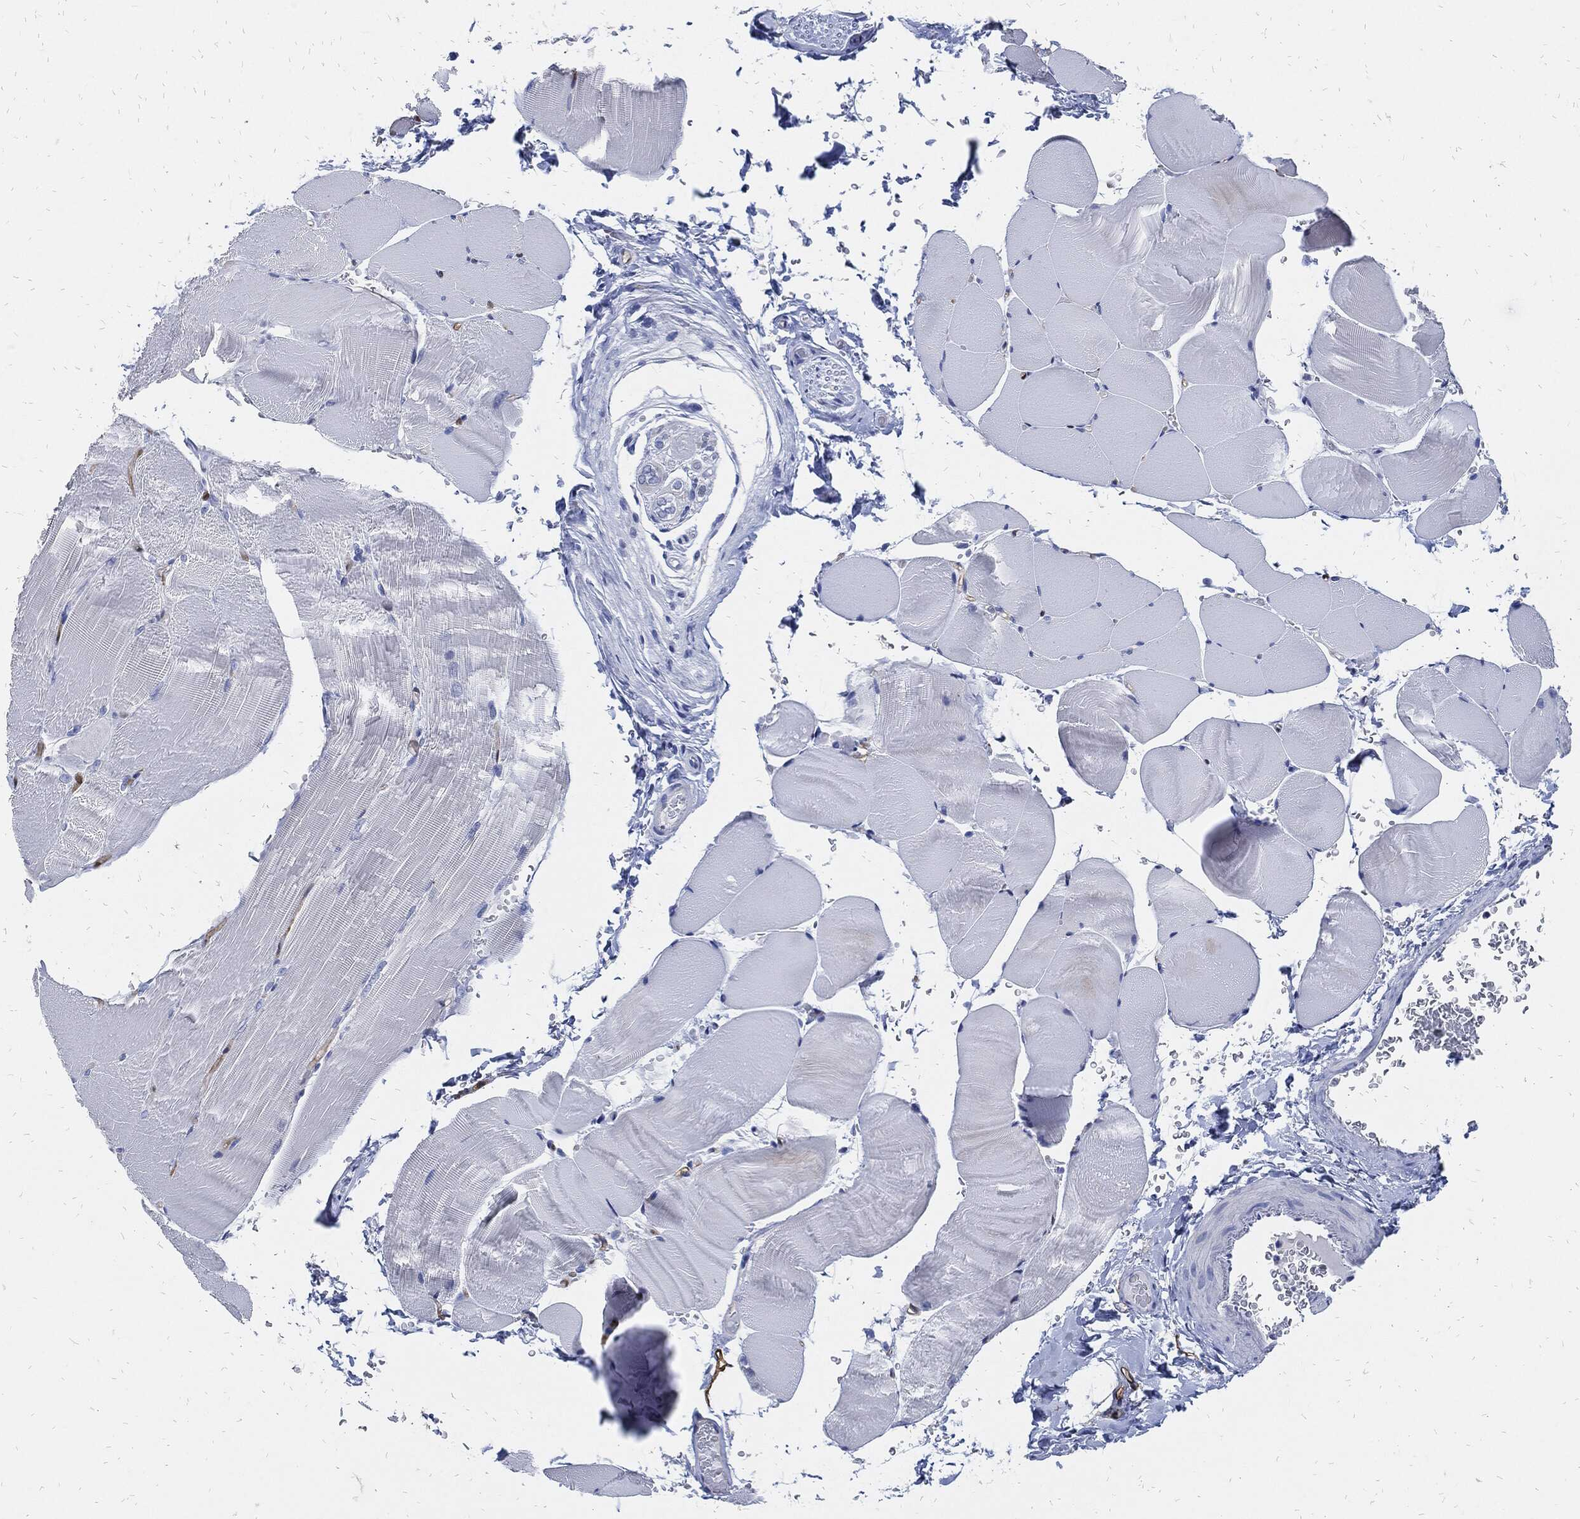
{"staining": {"intensity": "negative", "quantity": "none", "location": "none"}, "tissue": "skeletal muscle", "cell_type": "Myocytes", "image_type": "normal", "snomed": [{"axis": "morphology", "description": "Normal tissue, NOS"}, {"axis": "topography", "description": "Skeletal muscle"}], "caption": "This micrograph is of benign skeletal muscle stained with immunohistochemistry (IHC) to label a protein in brown with the nuclei are counter-stained blue. There is no positivity in myocytes.", "gene": "FABP4", "patient": {"sex": "female", "age": 37}}